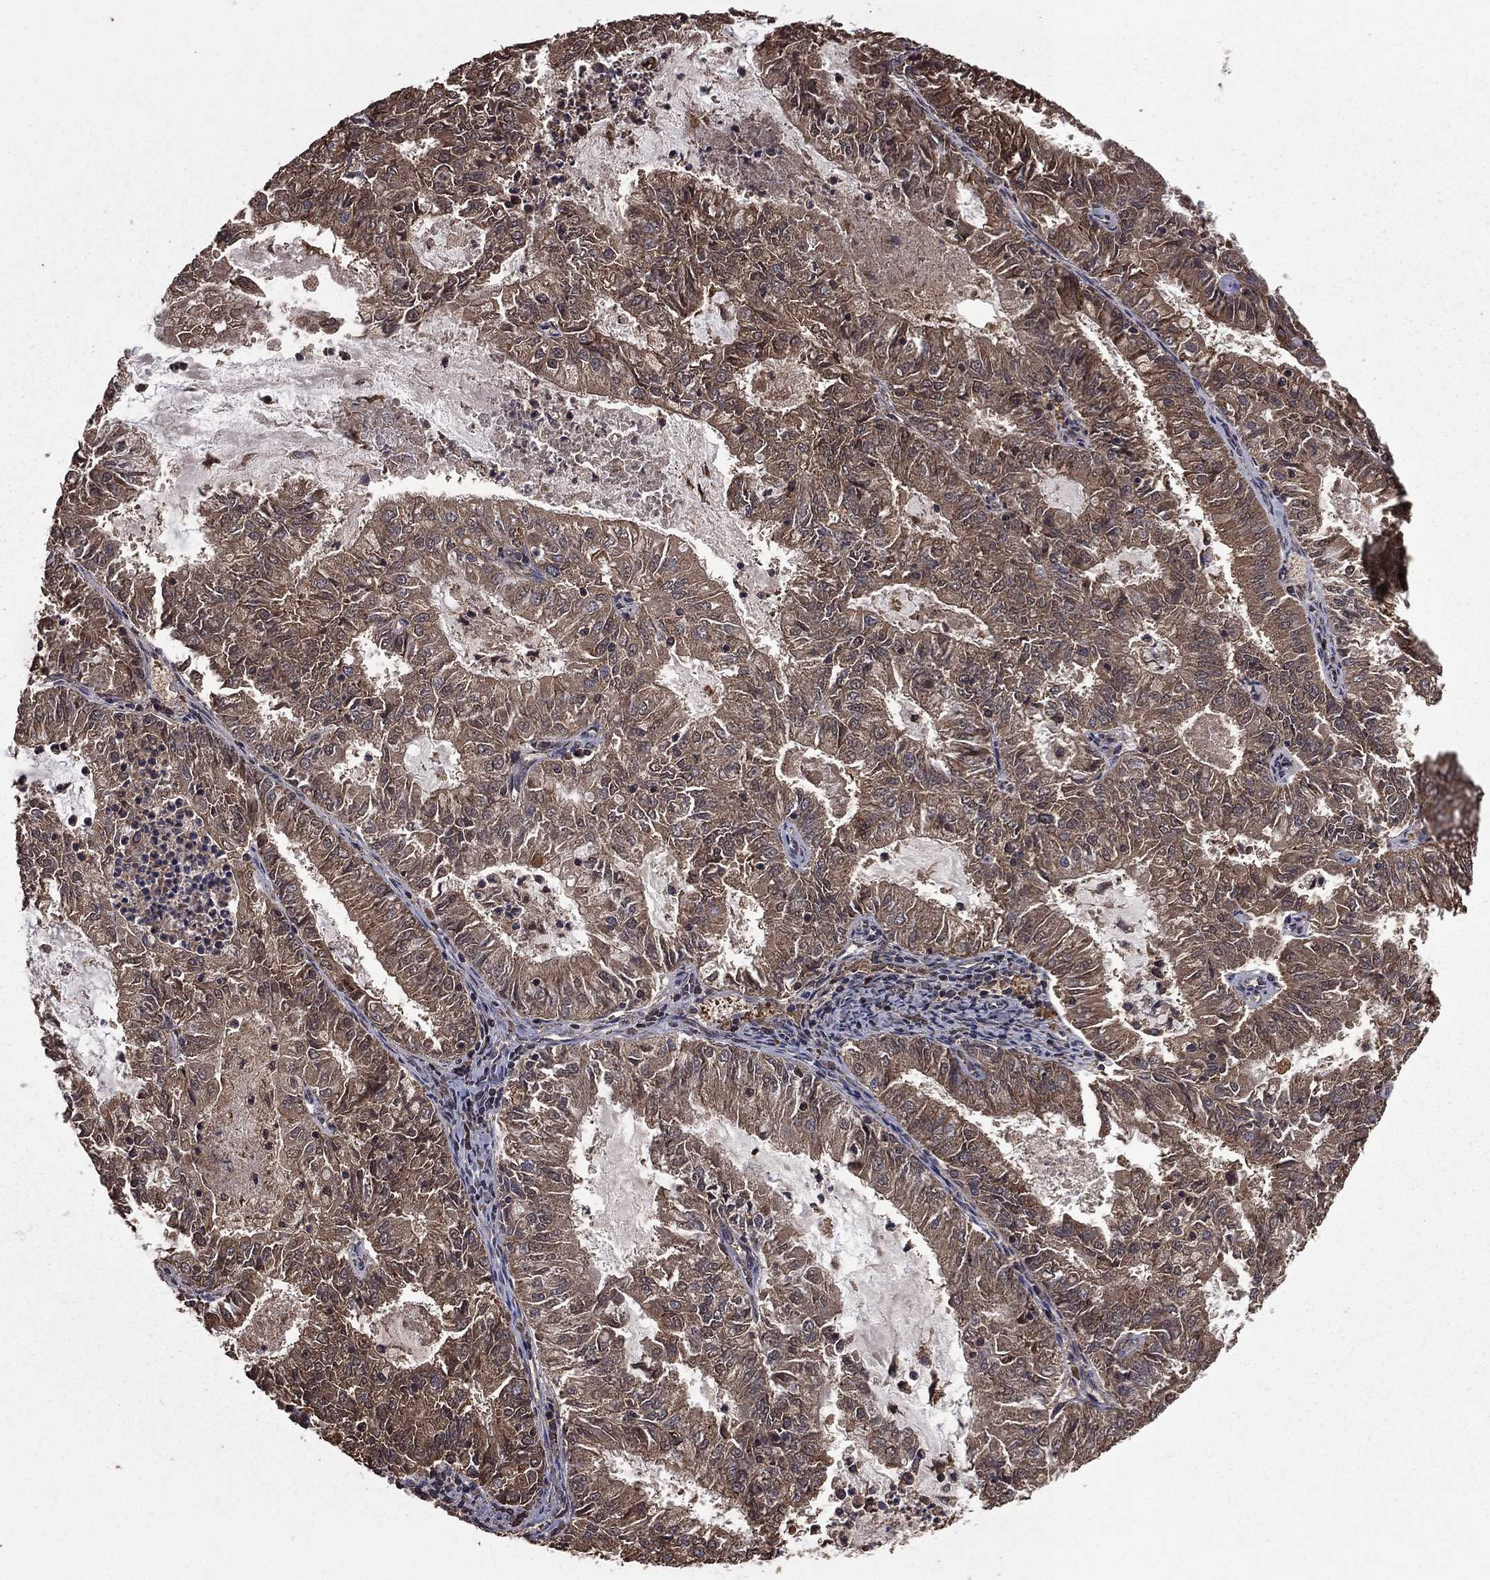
{"staining": {"intensity": "weak", "quantity": ">75%", "location": "cytoplasmic/membranous"}, "tissue": "endometrial cancer", "cell_type": "Tumor cells", "image_type": "cancer", "snomed": [{"axis": "morphology", "description": "Adenocarcinoma, NOS"}, {"axis": "topography", "description": "Endometrium"}], "caption": "Immunohistochemical staining of adenocarcinoma (endometrial) reveals low levels of weak cytoplasmic/membranous expression in about >75% of tumor cells. (Stains: DAB in brown, nuclei in blue, Microscopy: brightfield microscopy at high magnification).", "gene": "BIRC6", "patient": {"sex": "female", "age": 57}}